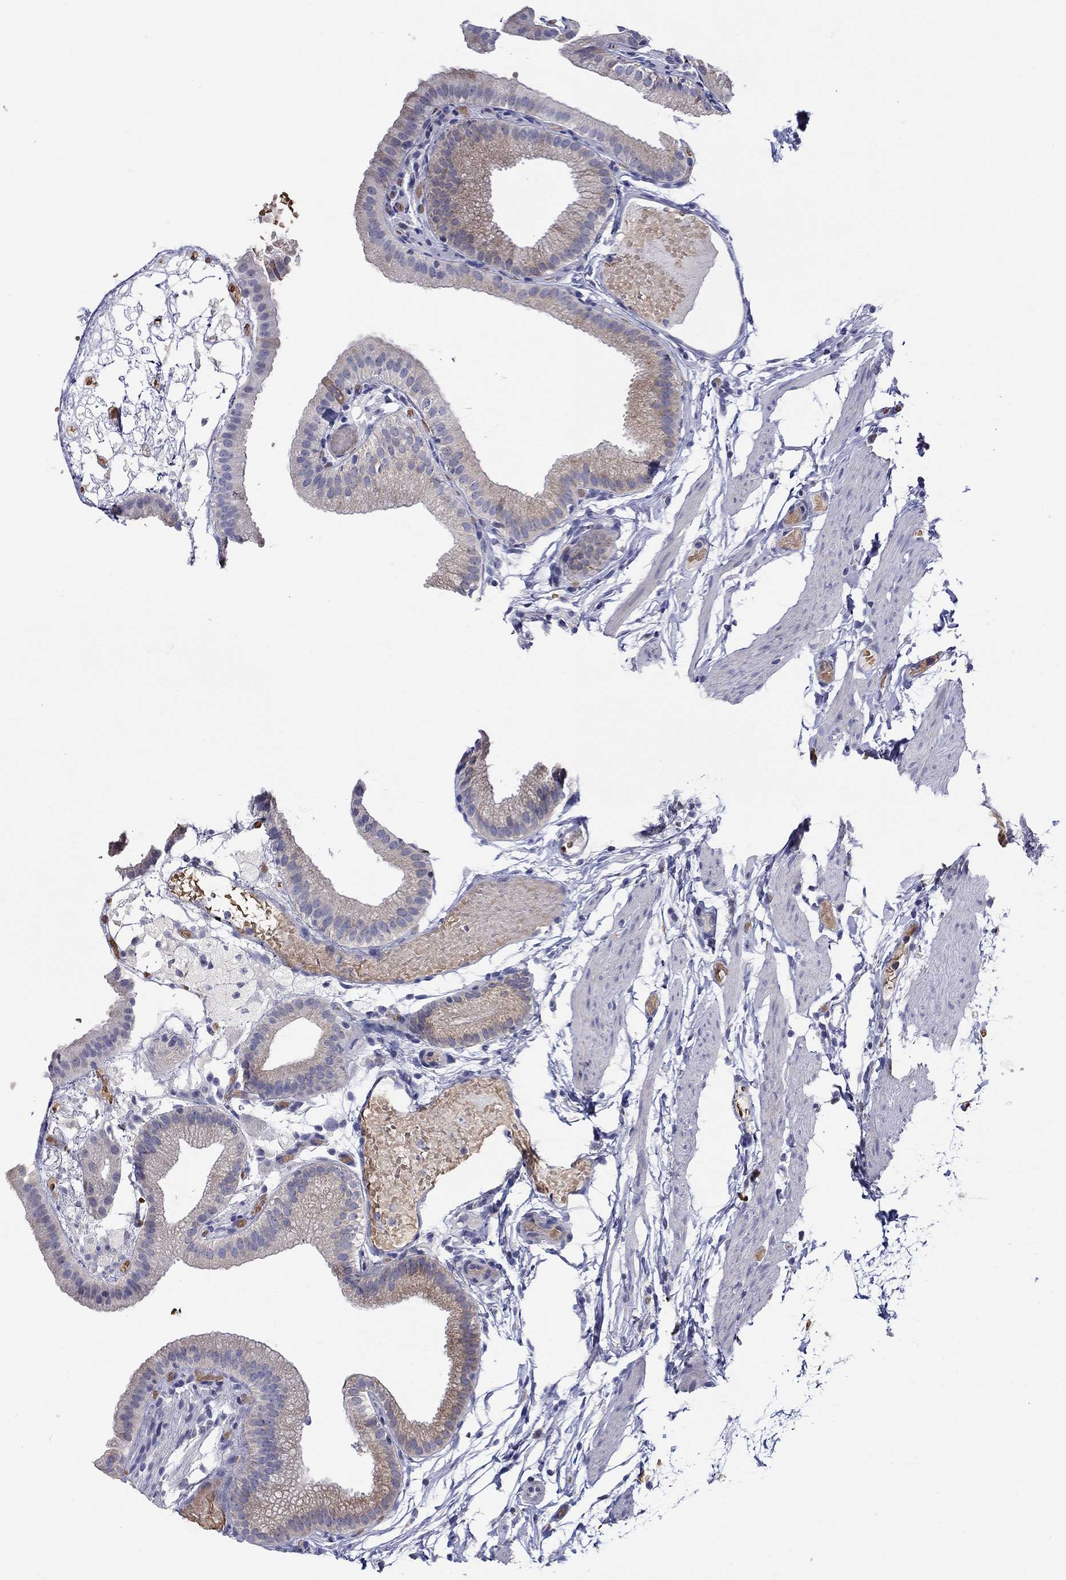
{"staining": {"intensity": "moderate", "quantity": "<25%", "location": "cytoplasmic/membranous"}, "tissue": "gallbladder", "cell_type": "Glandular cells", "image_type": "normal", "snomed": [{"axis": "morphology", "description": "Normal tissue, NOS"}, {"axis": "topography", "description": "Gallbladder"}], "caption": "Immunohistochemical staining of normal human gallbladder displays low levels of moderate cytoplasmic/membranous expression in approximately <25% of glandular cells.", "gene": "QRFPR", "patient": {"sex": "female", "age": 45}}